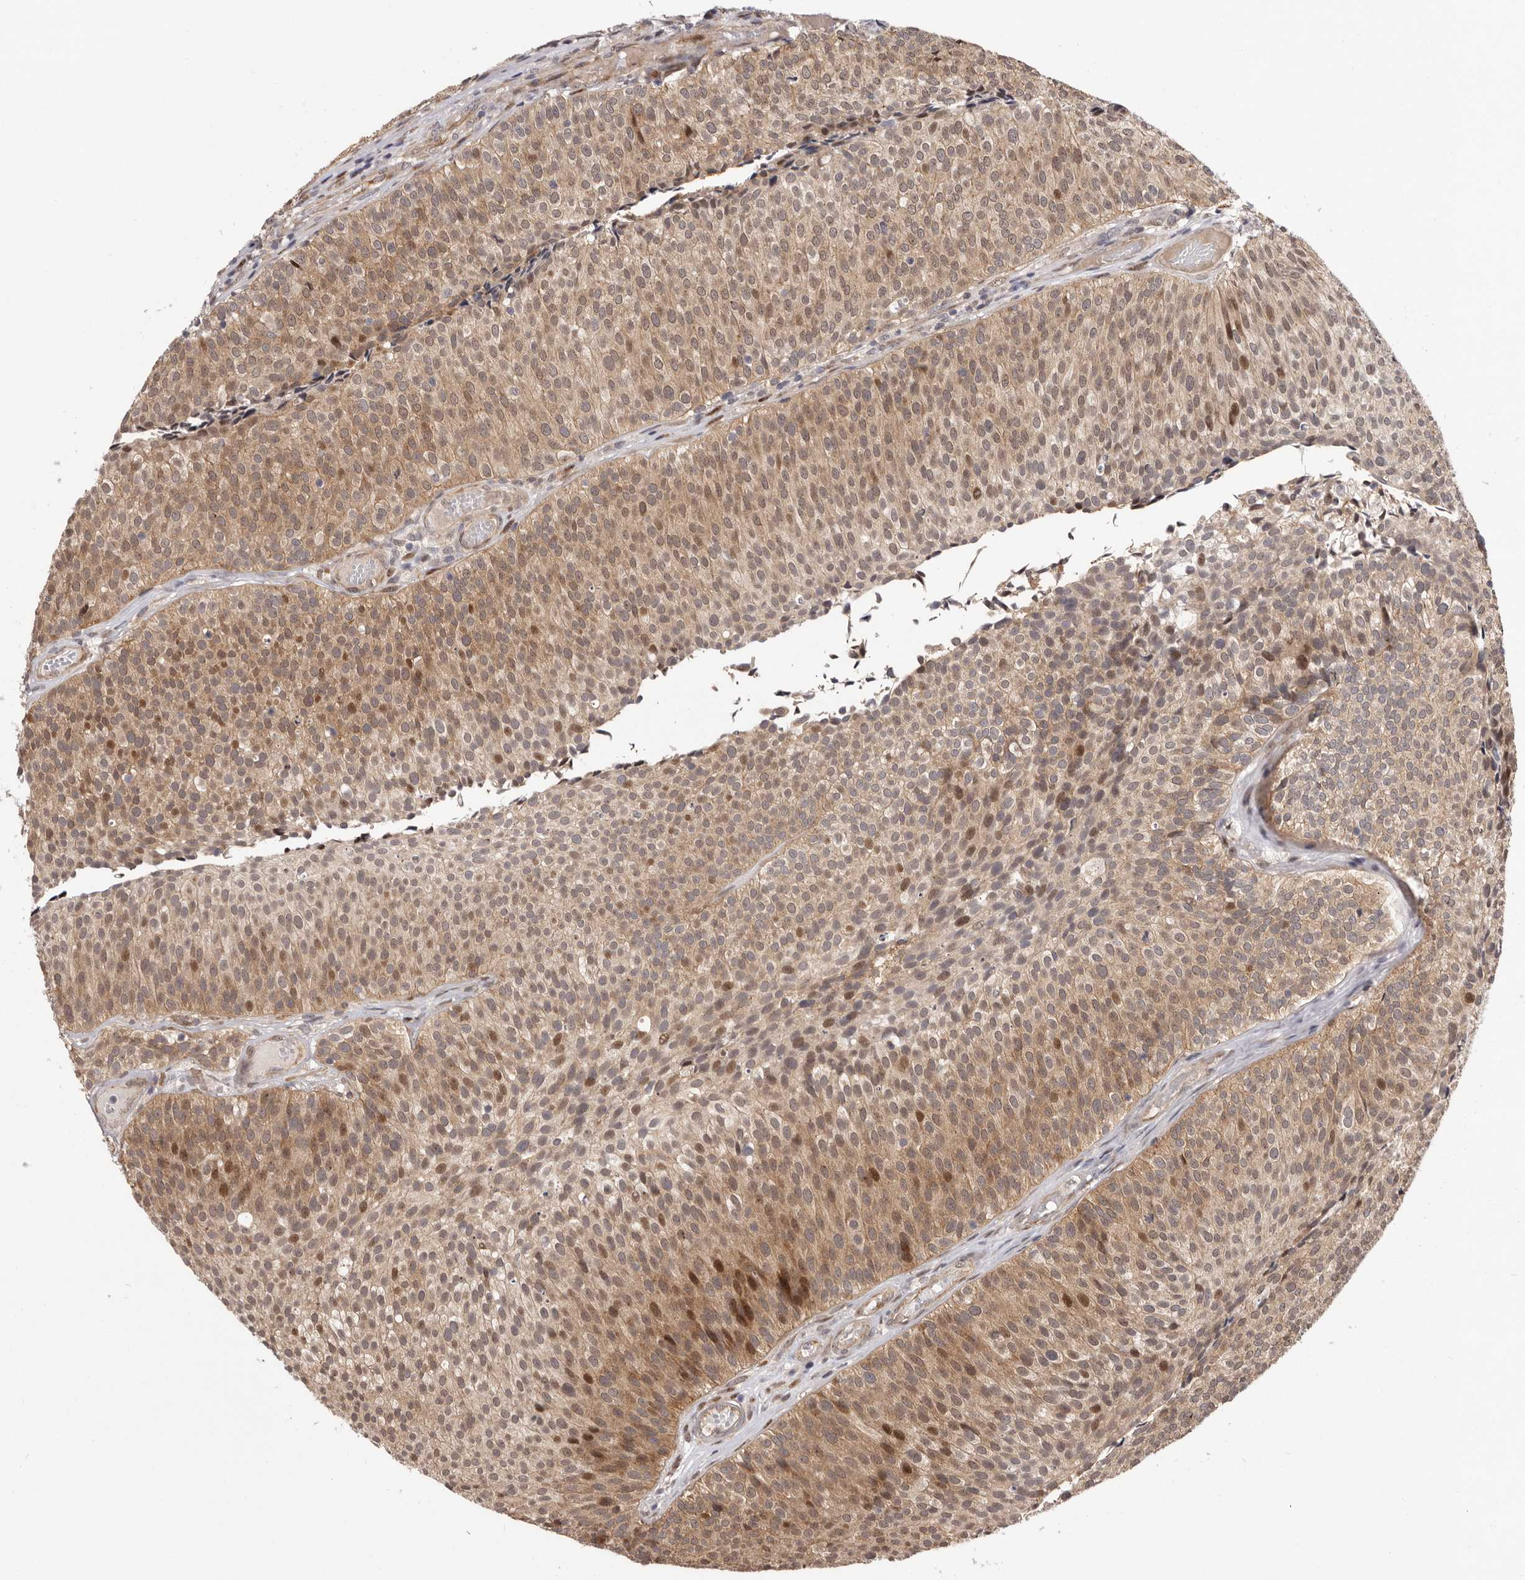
{"staining": {"intensity": "moderate", "quantity": ">75%", "location": "cytoplasmic/membranous,nuclear"}, "tissue": "urothelial cancer", "cell_type": "Tumor cells", "image_type": "cancer", "snomed": [{"axis": "morphology", "description": "Urothelial carcinoma, Low grade"}, {"axis": "topography", "description": "Urinary bladder"}], "caption": "Protein positivity by immunohistochemistry (IHC) displays moderate cytoplasmic/membranous and nuclear expression in about >75% of tumor cells in low-grade urothelial carcinoma. The staining was performed using DAB (3,3'-diaminobenzidine), with brown indicating positive protein expression. Nuclei are stained blue with hematoxylin.", "gene": "GLRX3", "patient": {"sex": "male", "age": 86}}